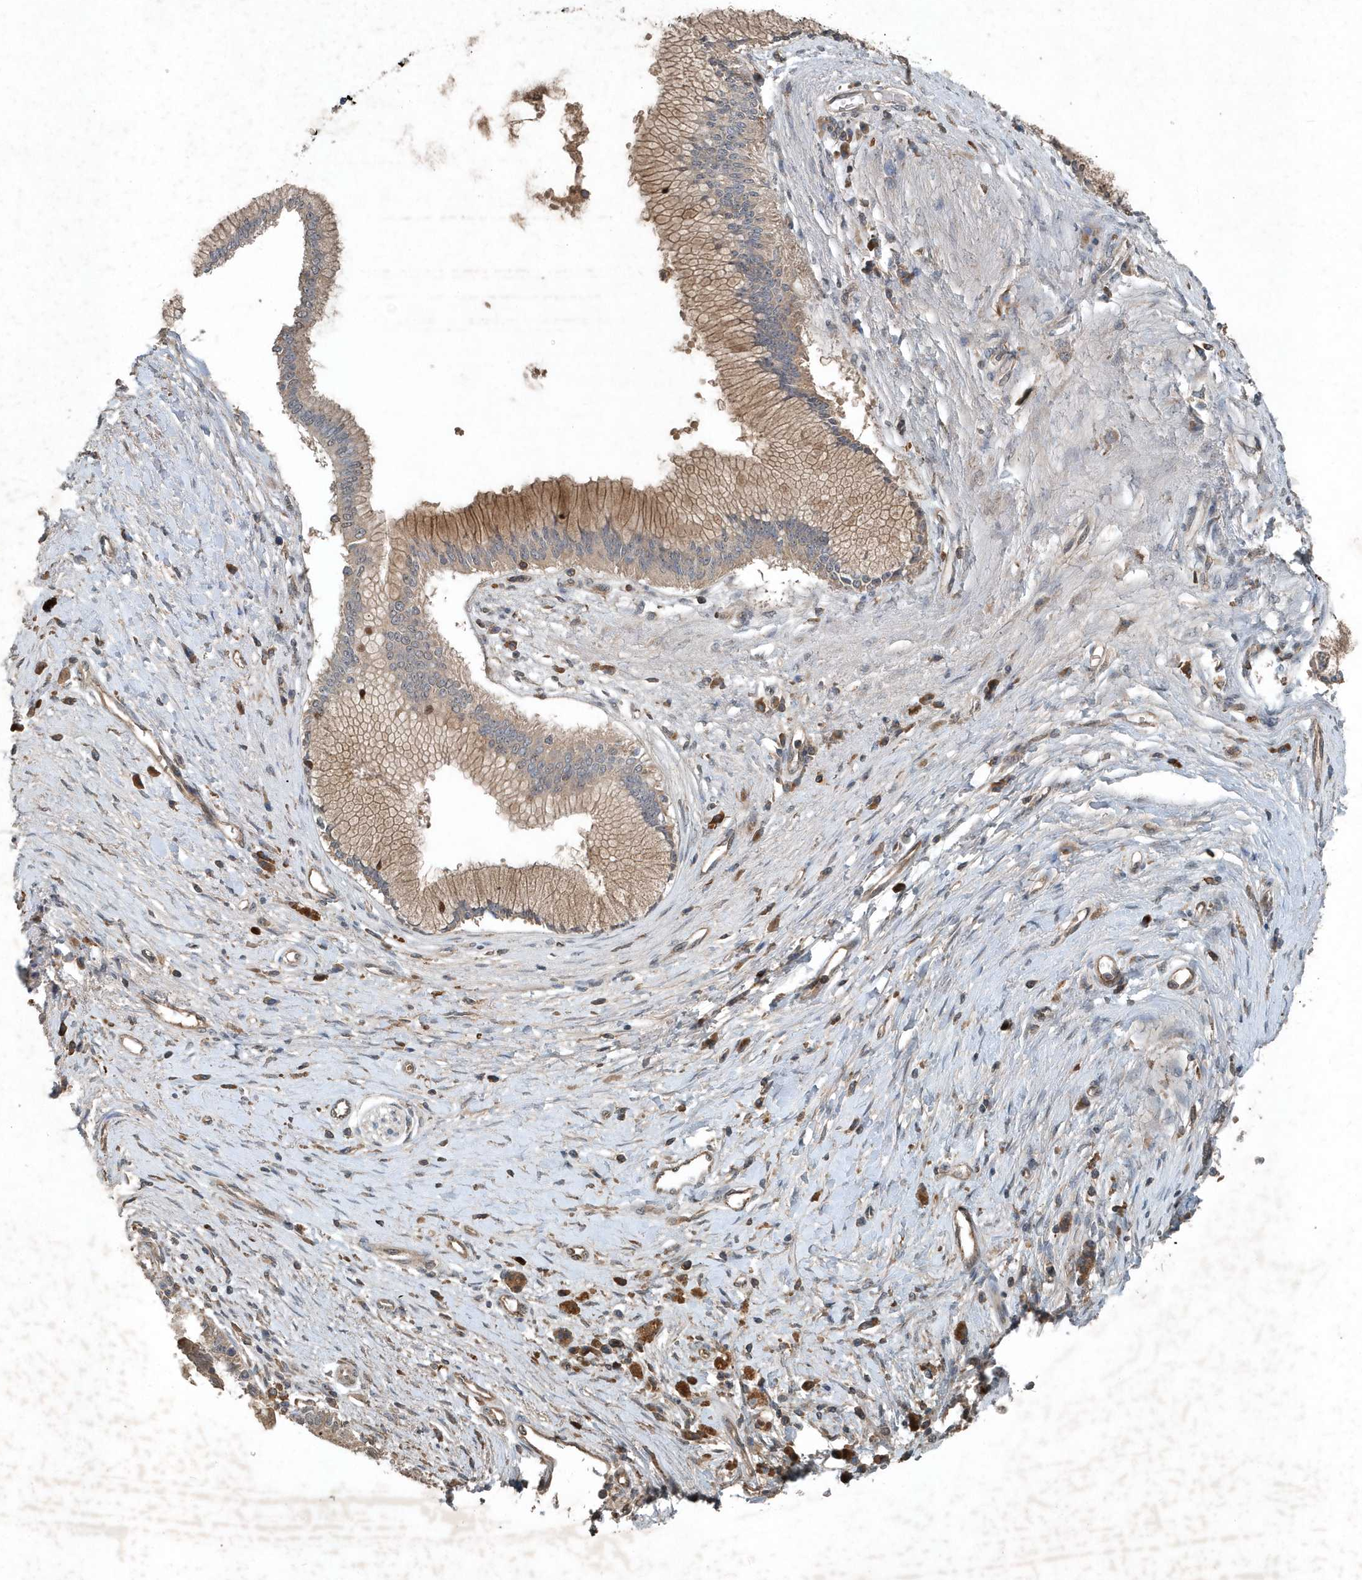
{"staining": {"intensity": "weak", "quantity": "25%-75%", "location": "cytoplasmic/membranous"}, "tissue": "pancreatic cancer", "cell_type": "Tumor cells", "image_type": "cancer", "snomed": [{"axis": "morphology", "description": "Adenocarcinoma, NOS"}, {"axis": "topography", "description": "Pancreas"}], "caption": "Pancreatic cancer tissue shows weak cytoplasmic/membranous positivity in about 25%-75% of tumor cells, visualized by immunohistochemistry.", "gene": "SCFD2", "patient": {"sex": "male", "age": 68}}